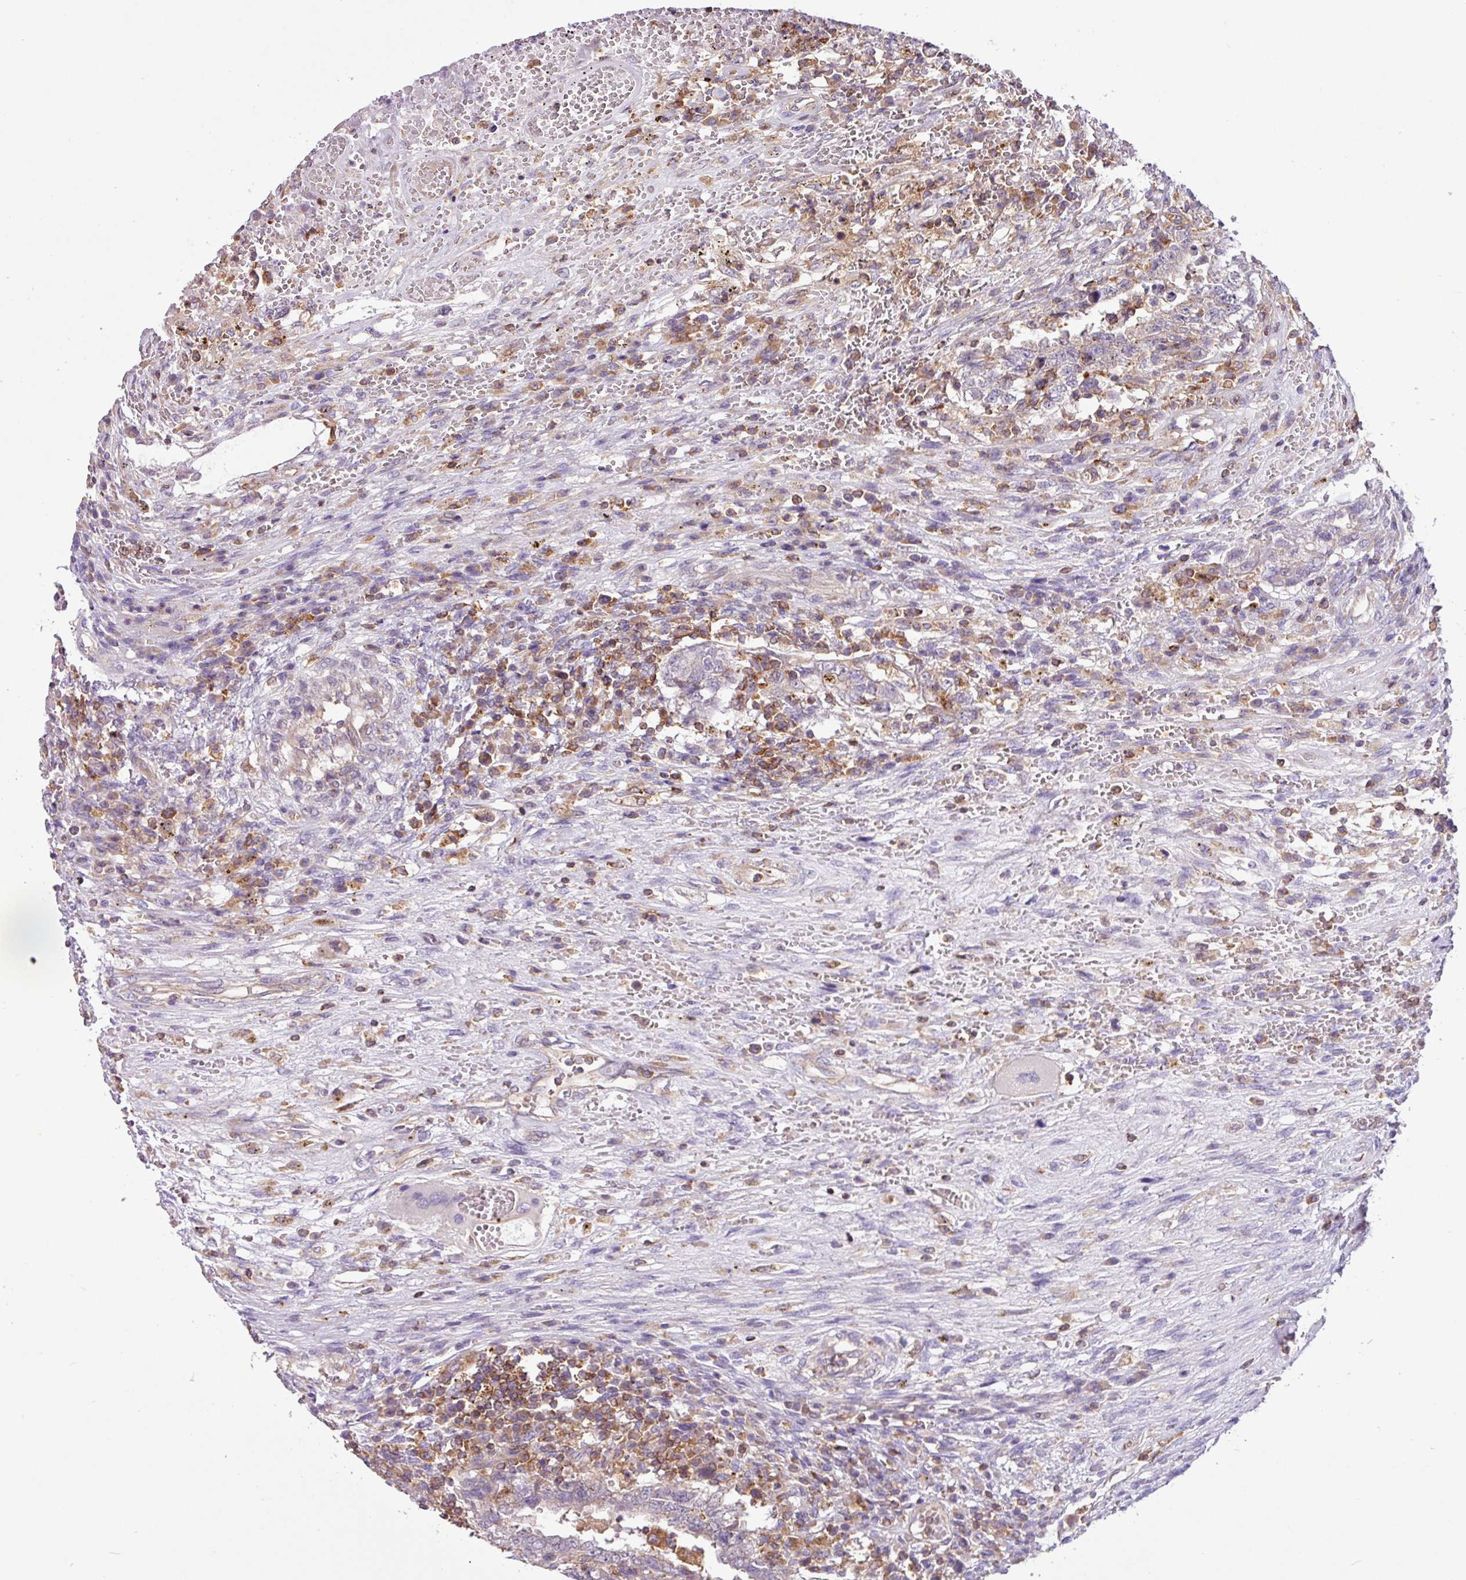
{"staining": {"intensity": "negative", "quantity": "none", "location": "none"}, "tissue": "testis cancer", "cell_type": "Tumor cells", "image_type": "cancer", "snomed": [{"axis": "morphology", "description": "Carcinoma, Embryonal, NOS"}, {"axis": "topography", "description": "Testis"}], "caption": "IHC image of testis embryonal carcinoma stained for a protein (brown), which shows no staining in tumor cells.", "gene": "ACTR3", "patient": {"sex": "male", "age": 26}}